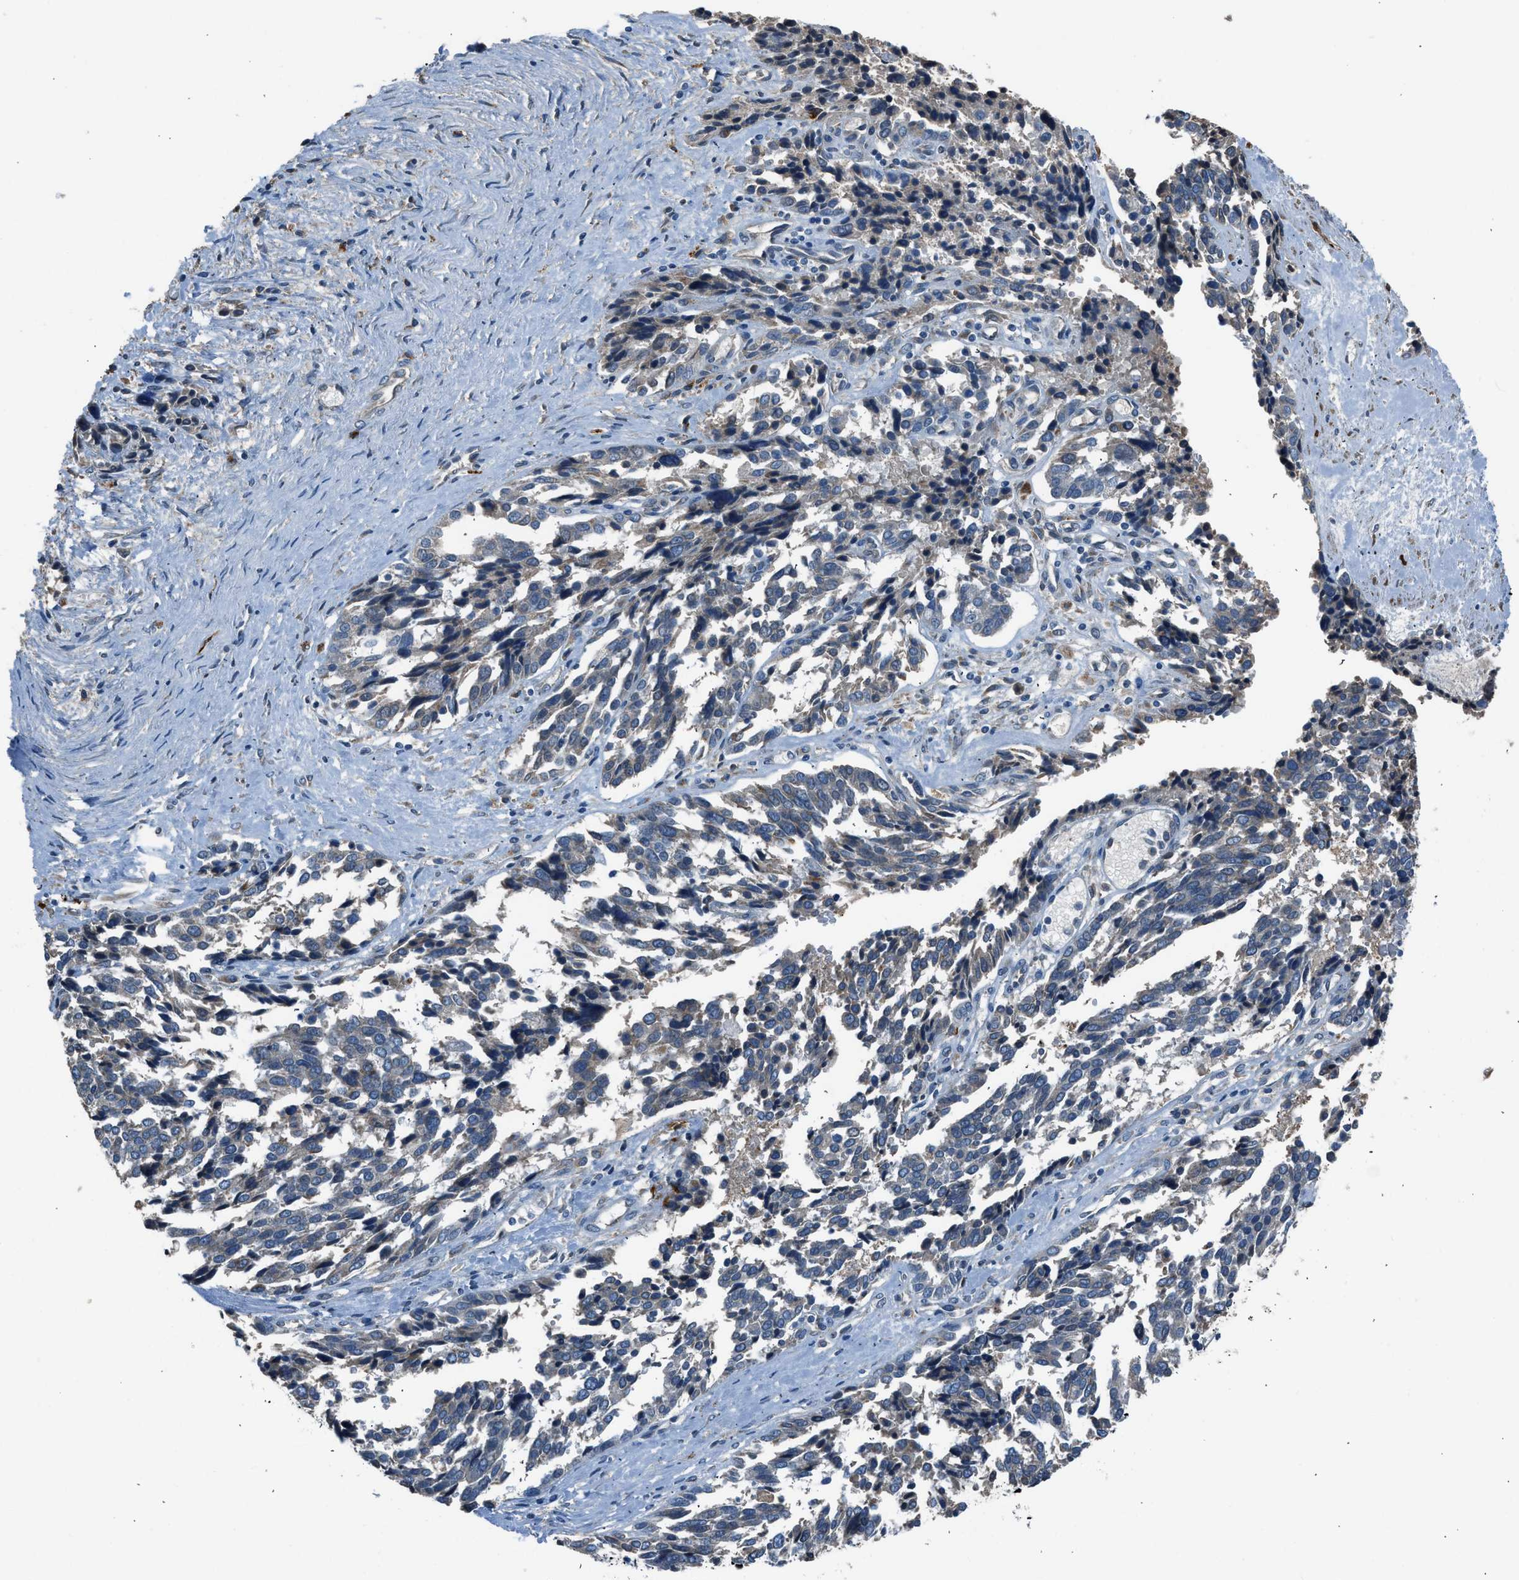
{"staining": {"intensity": "negative", "quantity": "none", "location": "none"}, "tissue": "ovarian cancer", "cell_type": "Tumor cells", "image_type": "cancer", "snomed": [{"axis": "morphology", "description": "Cystadenocarcinoma, serous, NOS"}, {"axis": "topography", "description": "Ovary"}], "caption": "DAB (3,3'-diaminobenzidine) immunohistochemical staining of human serous cystadenocarcinoma (ovarian) displays no significant positivity in tumor cells.", "gene": "LMBR1", "patient": {"sex": "female", "age": 44}}